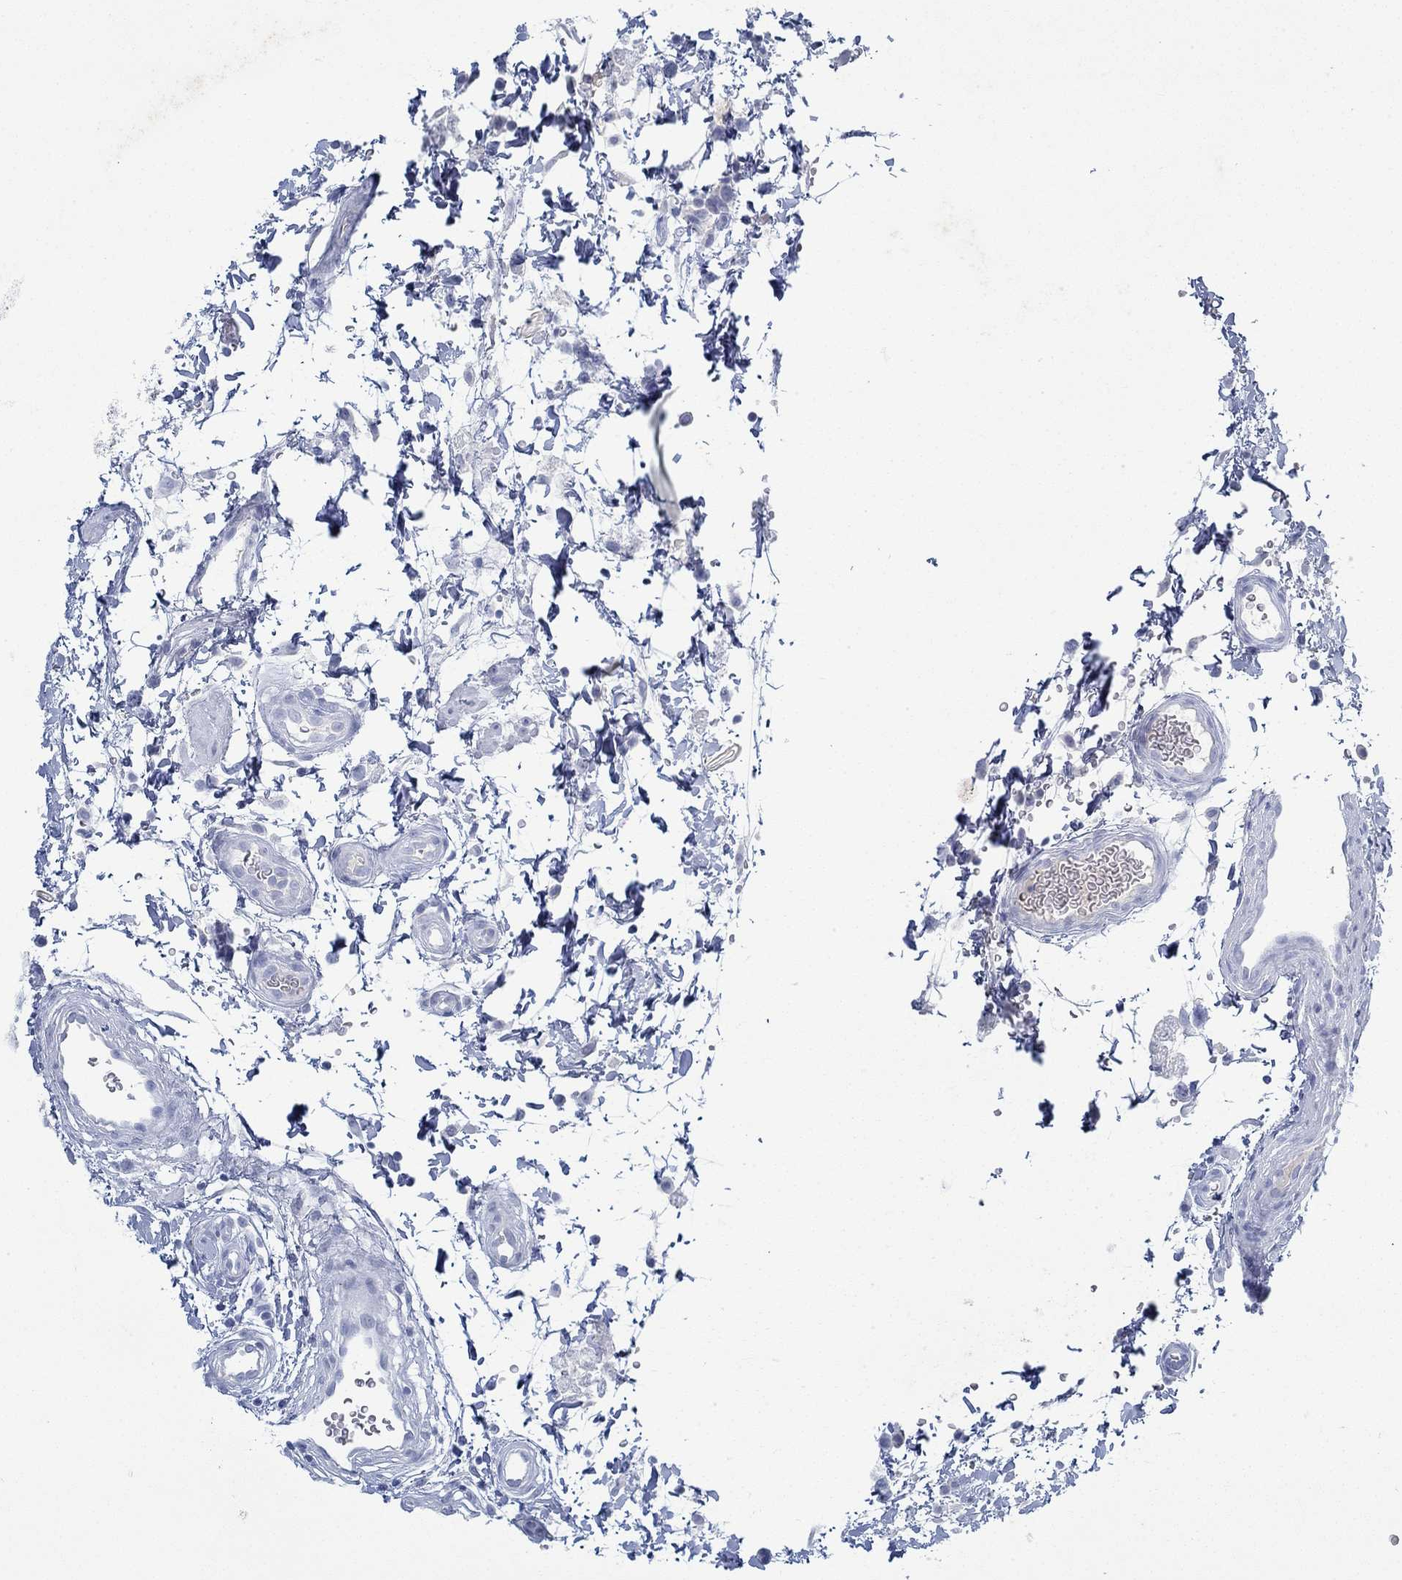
{"staining": {"intensity": "negative", "quantity": "none", "location": "none"}, "tissue": "epididymis", "cell_type": "Glandular cells", "image_type": "normal", "snomed": [{"axis": "morphology", "description": "Normal tissue, NOS"}, {"axis": "topography", "description": "Epididymis"}], "caption": "This is an immunohistochemistry (IHC) histopathology image of benign human epididymis. There is no expression in glandular cells.", "gene": "PAX9", "patient": {"sex": "male", "age": 22}}